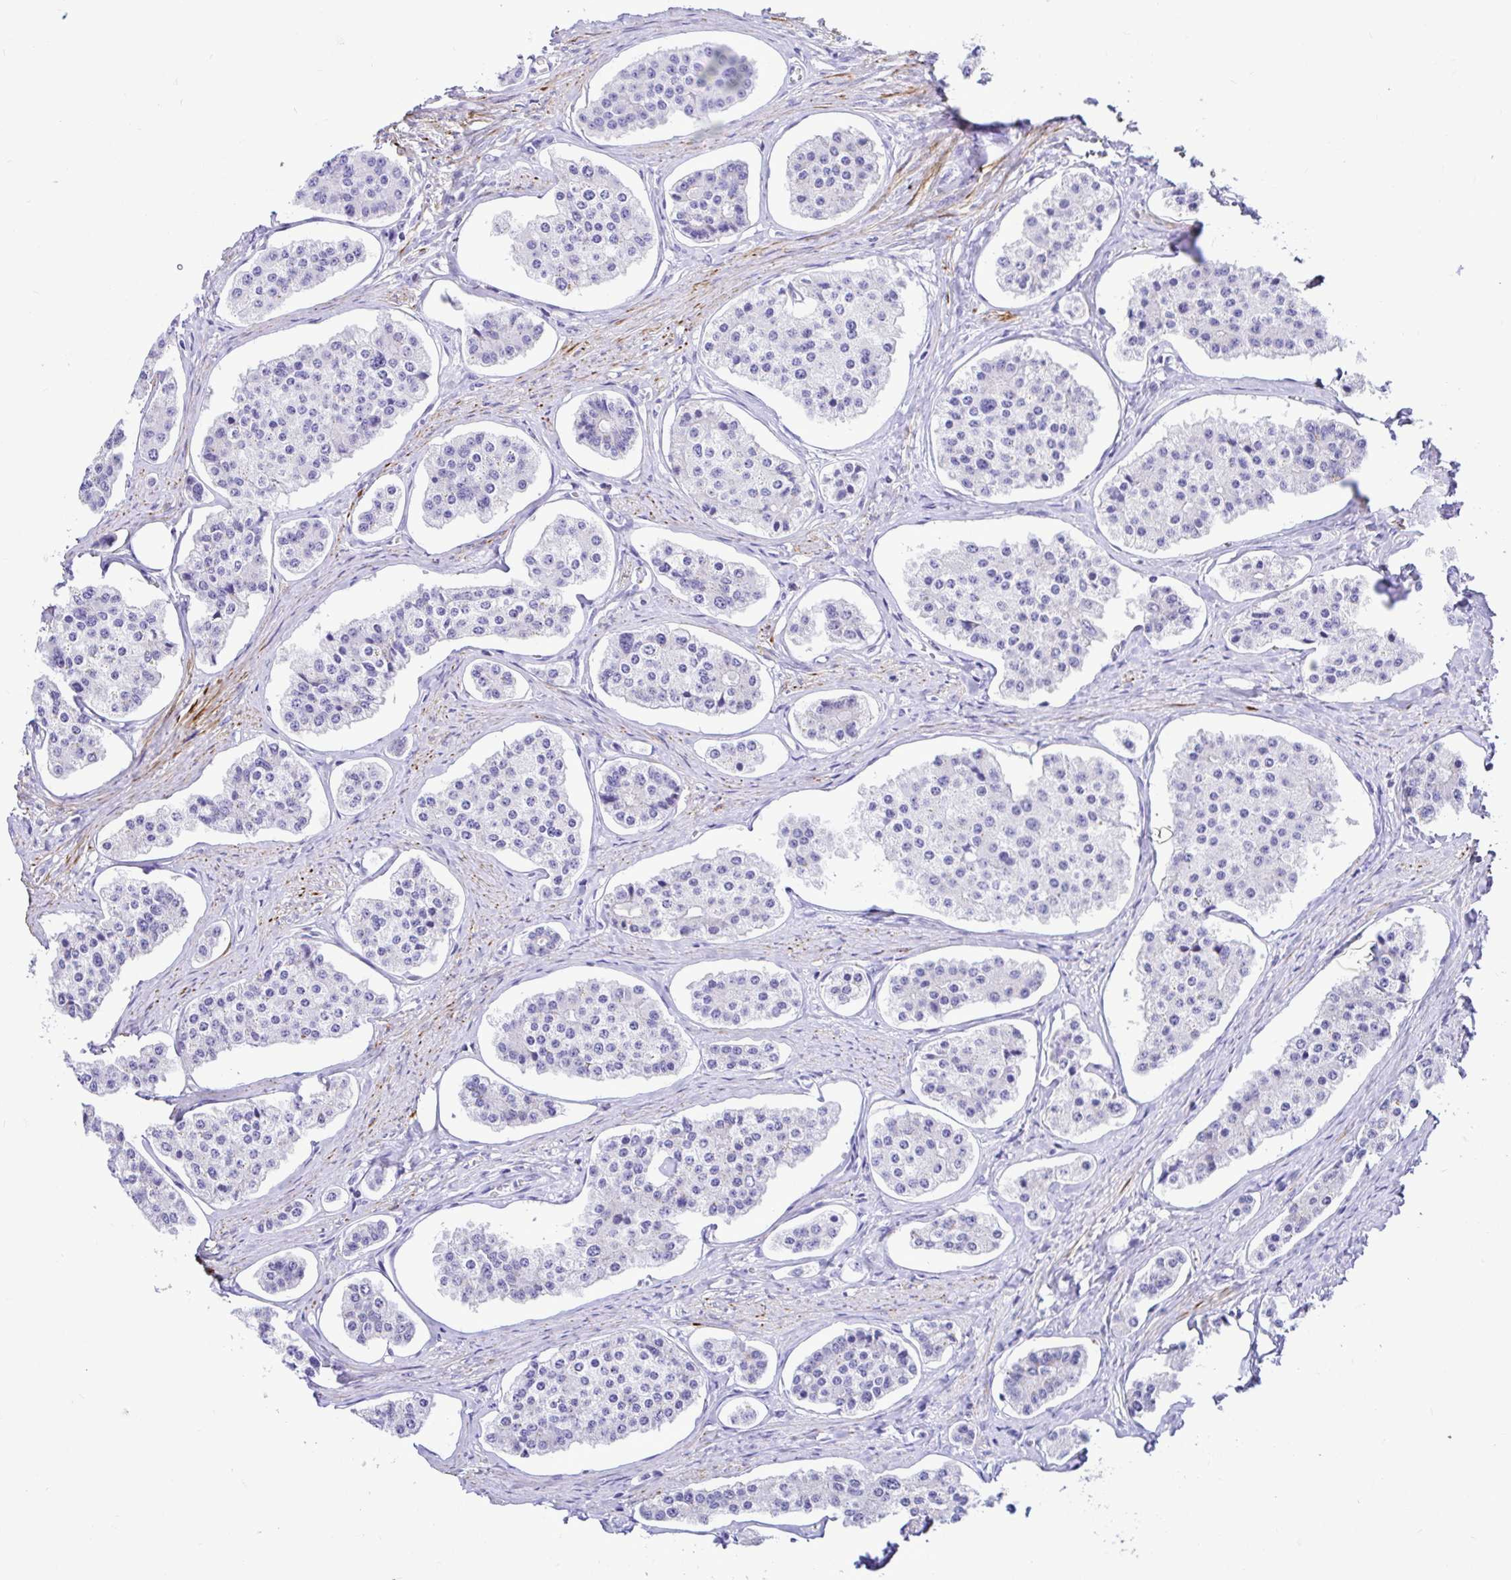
{"staining": {"intensity": "negative", "quantity": "none", "location": "none"}, "tissue": "carcinoid", "cell_type": "Tumor cells", "image_type": "cancer", "snomed": [{"axis": "morphology", "description": "Carcinoid, malignant, NOS"}, {"axis": "topography", "description": "Small intestine"}], "caption": "DAB immunohistochemical staining of human carcinoid demonstrates no significant positivity in tumor cells. The staining is performed using DAB (3,3'-diaminobenzidine) brown chromogen with nuclei counter-stained in using hematoxylin.", "gene": "BACE2", "patient": {"sex": "female", "age": 65}}